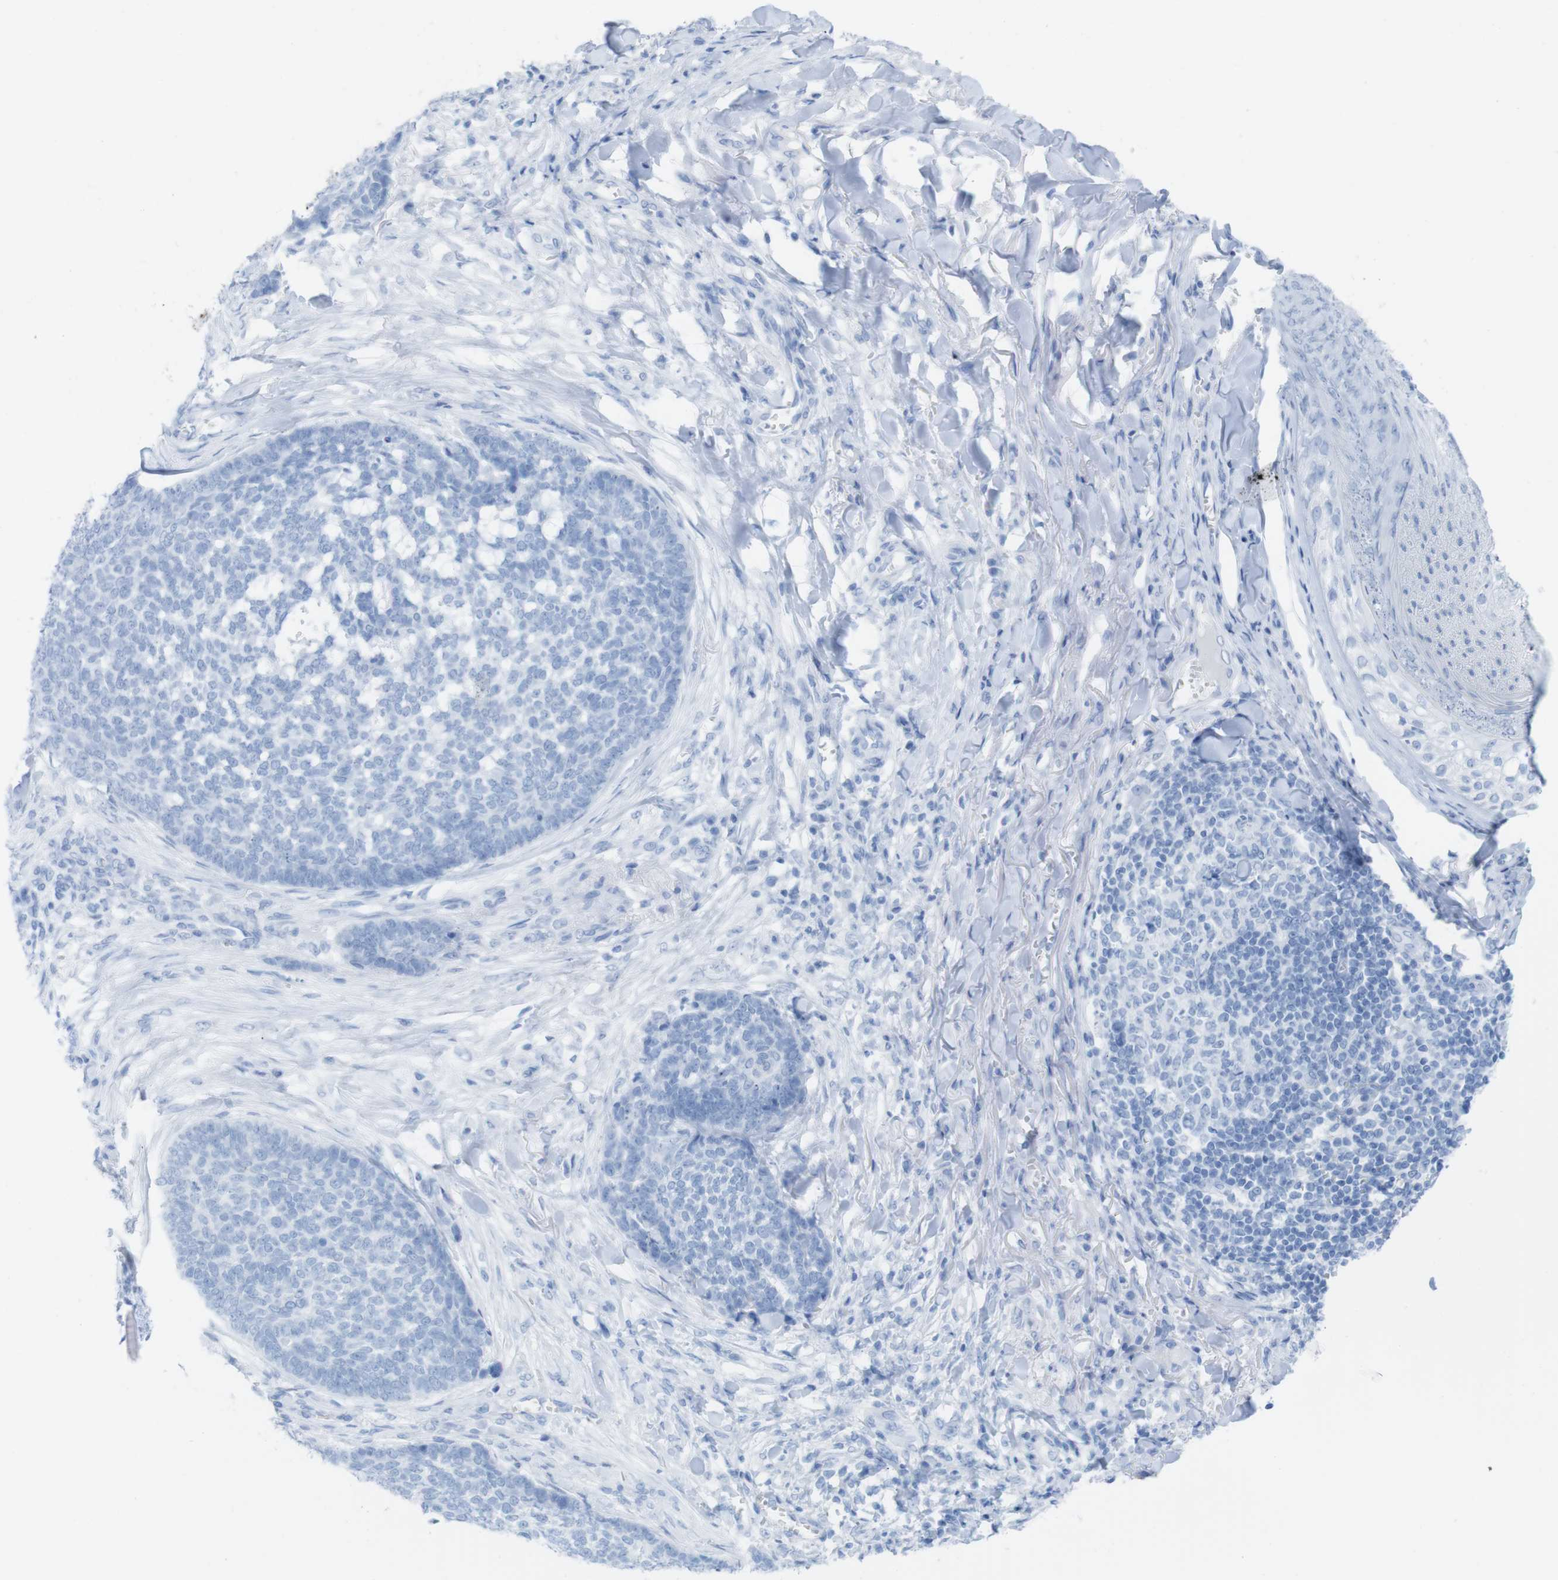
{"staining": {"intensity": "negative", "quantity": "none", "location": "none"}, "tissue": "skin cancer", "cell_type": "Tumor cells", "image_type": "cancer", "snomed": [{"axis": "morphology", "description": "Basal cell carcinoma"}, {"axis": "topography", "description": "Skin"}], "caption": "This is a photomicrograph of immunohistochemistry (IHC) staining of skin cancer, which shows no staining in tumor cells.", "gene": "MYH7", "patient": {"sex": "male", "age": 84}}